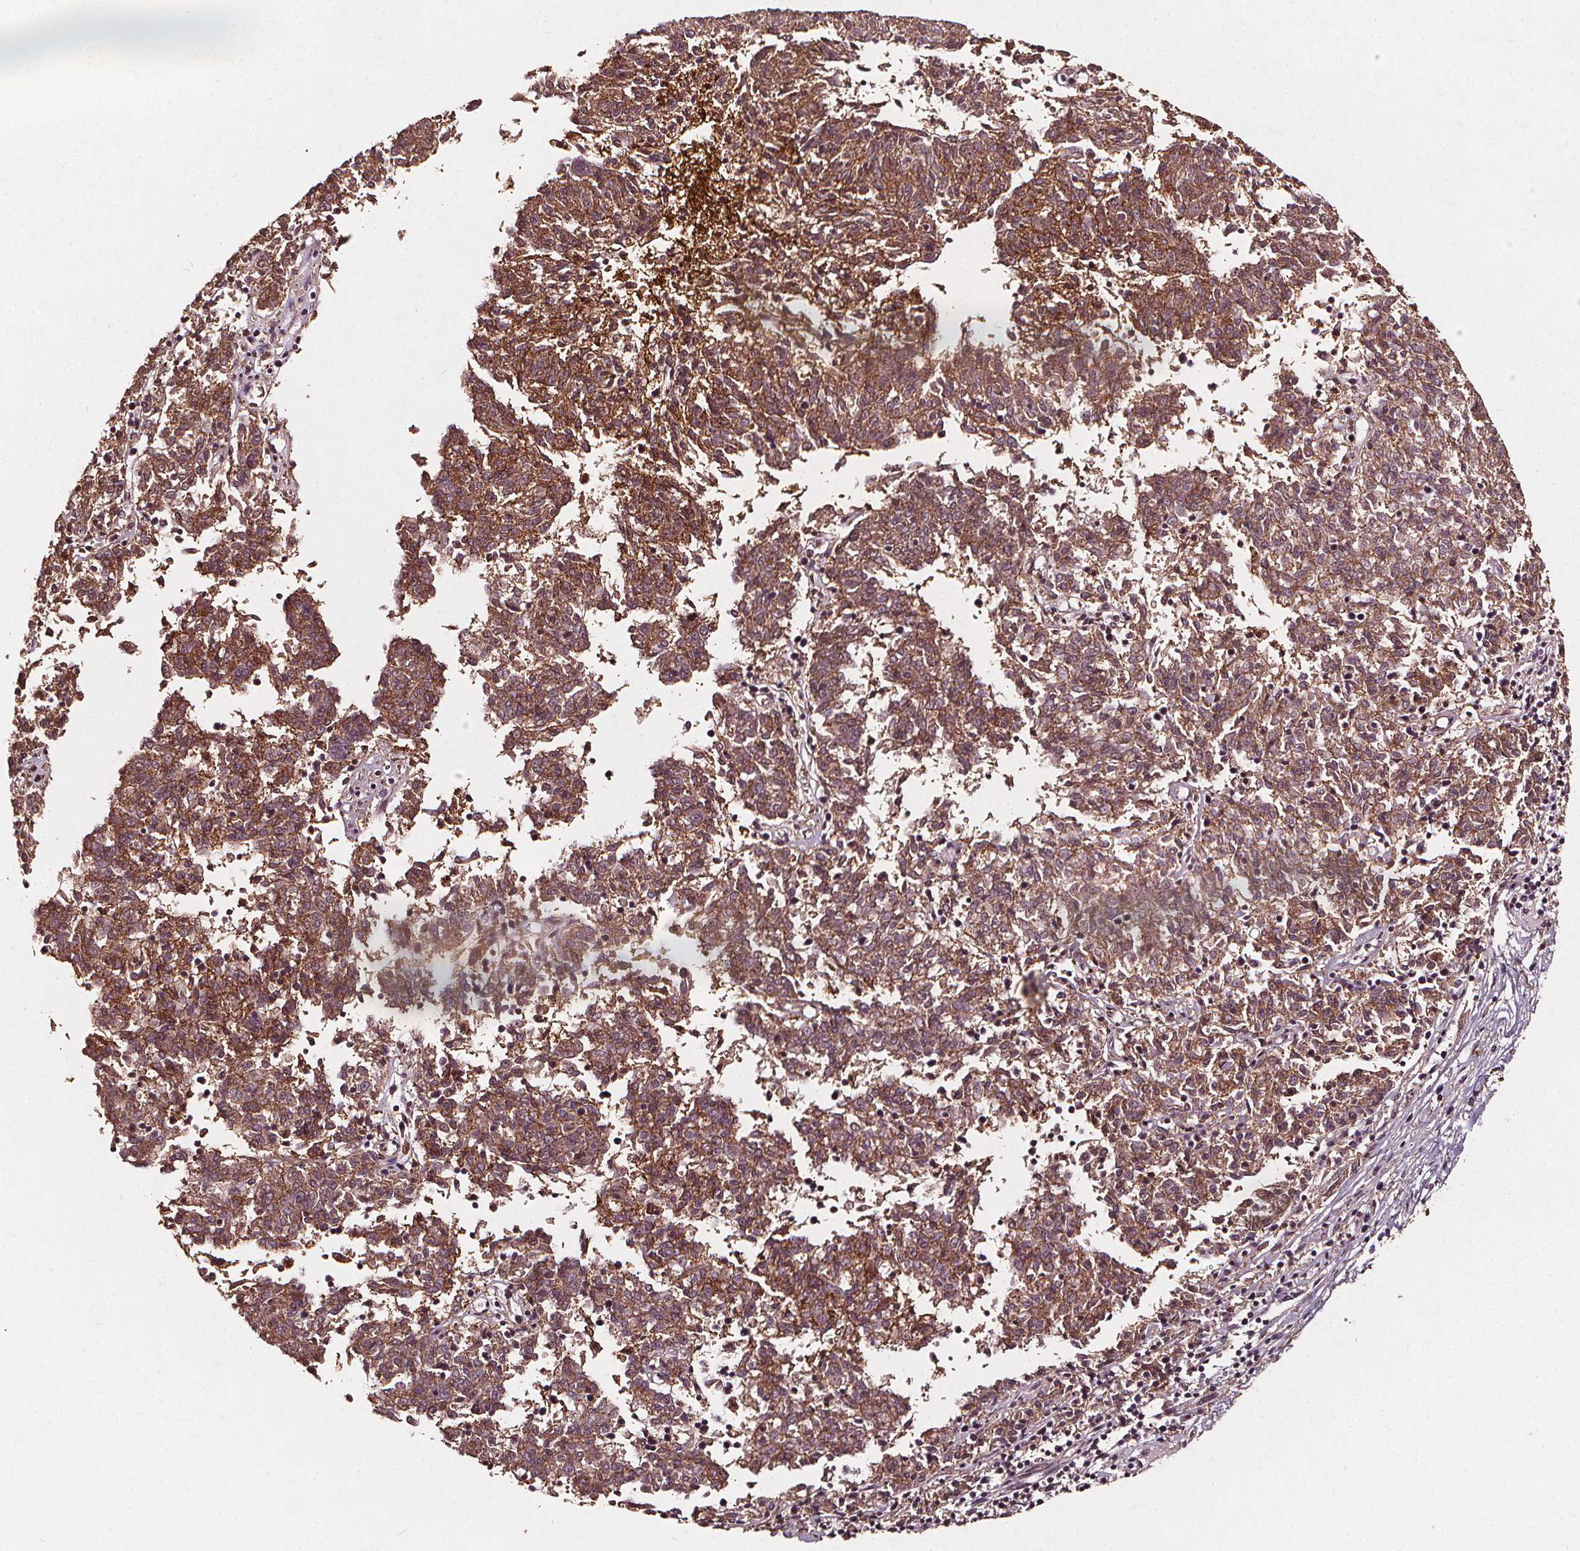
{"staining": {"intensity": "moderate", "quantity": ">75%", "location": "cytoplasmic/membranous"}, "tissue": "melanoma", "cell_type": "Tumor cells", "image_type": "cancer", "snomed": [{"axis": "morphology", "description": "Malignant melanoma, NOS"}, {"axis": "topography", "description": "Skin"}], "caption": "Protein staining of melanoma tissue reveals moderate cytoplasmic/membranous staining in approximately >75% of tumor cells.", "gene": "ABCA1", "patient": {"sex": "female", "age": 72}}